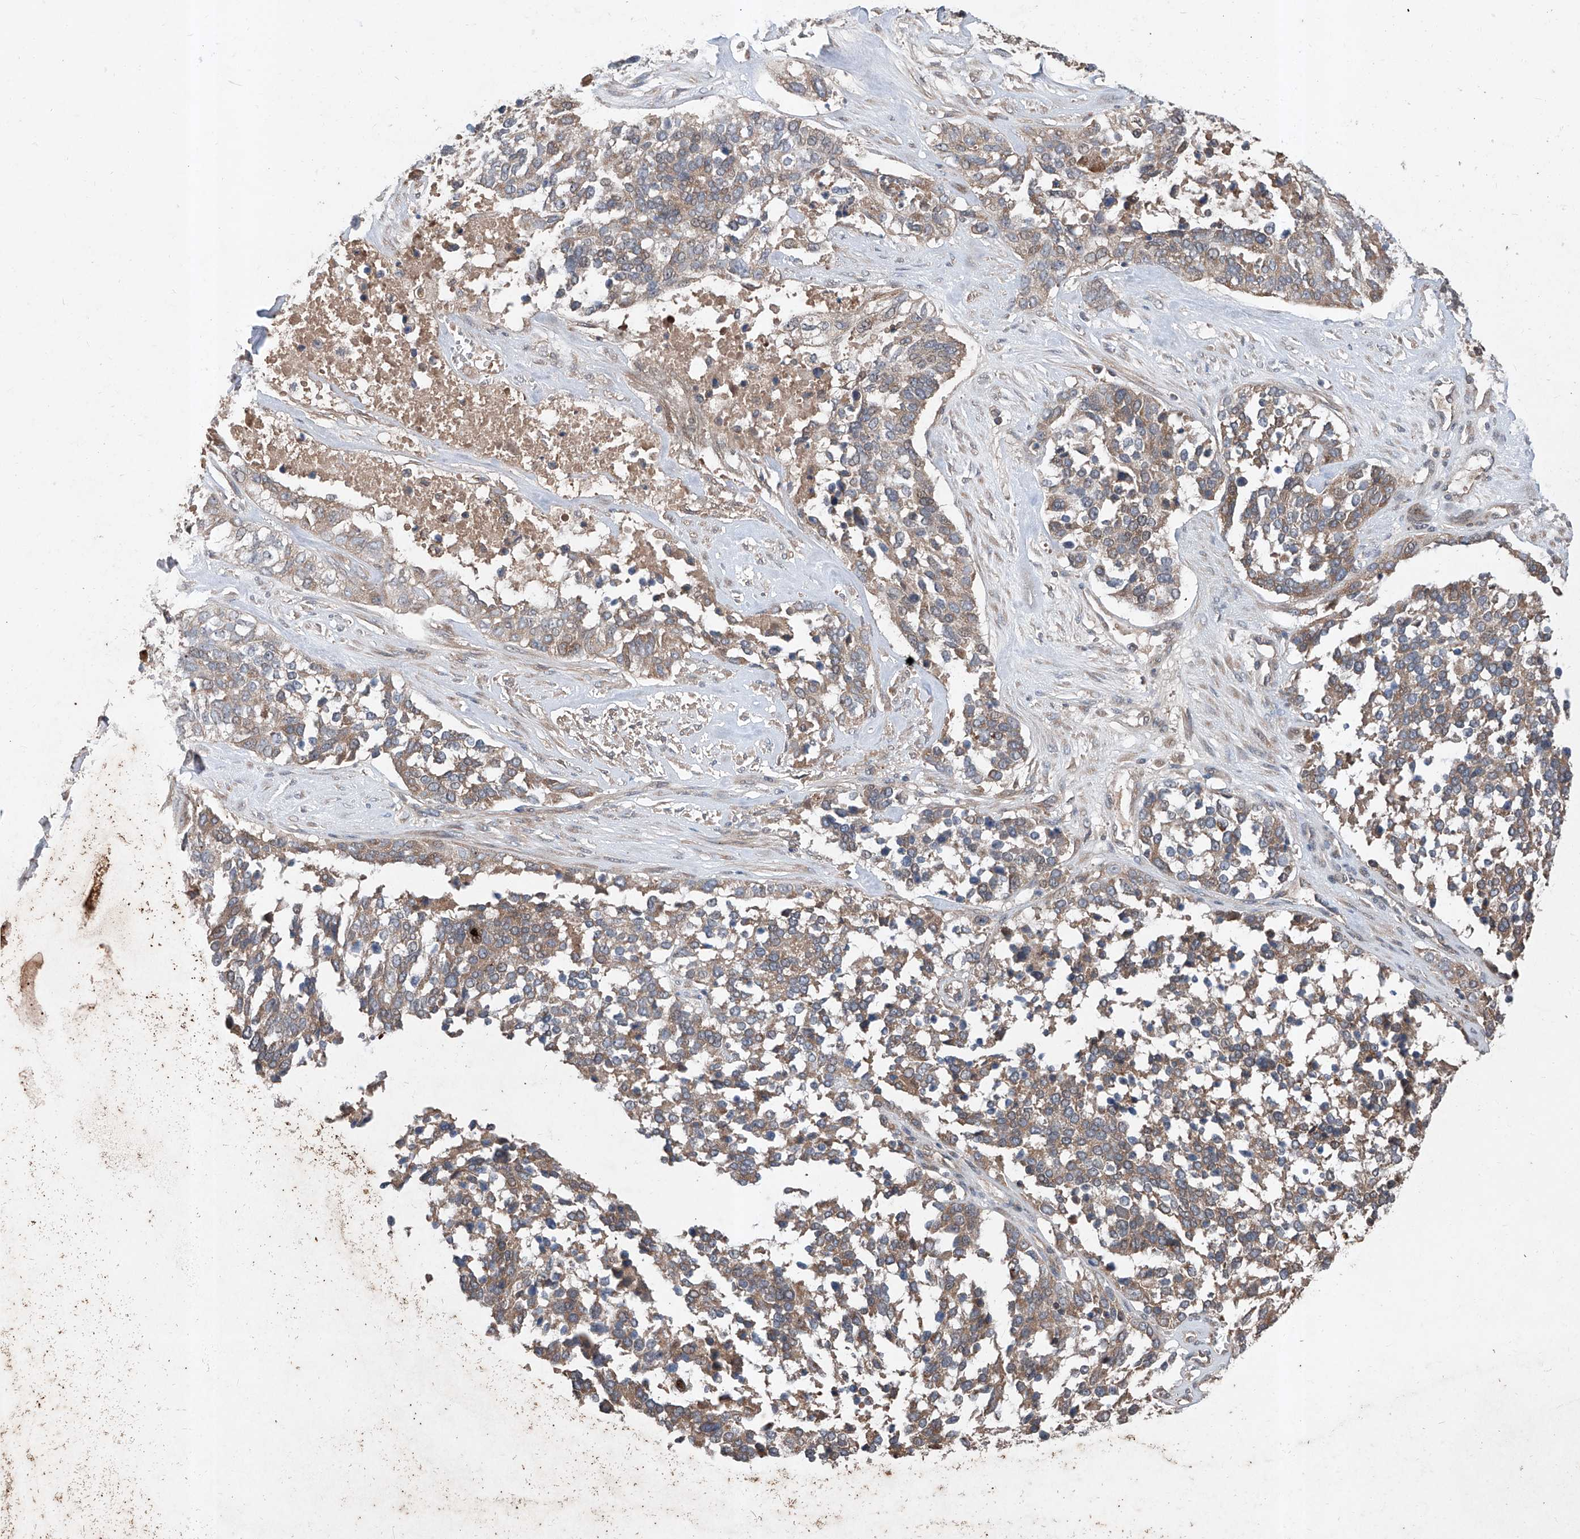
{"staining": {"intensity": "moderate", "quantity": ">75%", "location": "cytoplasmic/membranous"}, "tissue": "ovarian cancer", "cell_type": "Tumor cells", "image_type": "cancer", "snomed": [{"axis": "morphology", "description": "Cystadenocarcinoma, serous, NOS"}, {"axis": "topography", "description": "Ovary"}], "caption": "A medium amount of moderate cytoplasmic/membranous staining is present in approximately >75% of tumor cells in serous cystadenocarcinoma (ovarian) tissue. The staining was performed using DAB, with brown indicating positive protein expression. Nuclei are stained blue with hematoxylin.", "gene": "ADAM23", "patient": {"sex": "female", "age": 44}}